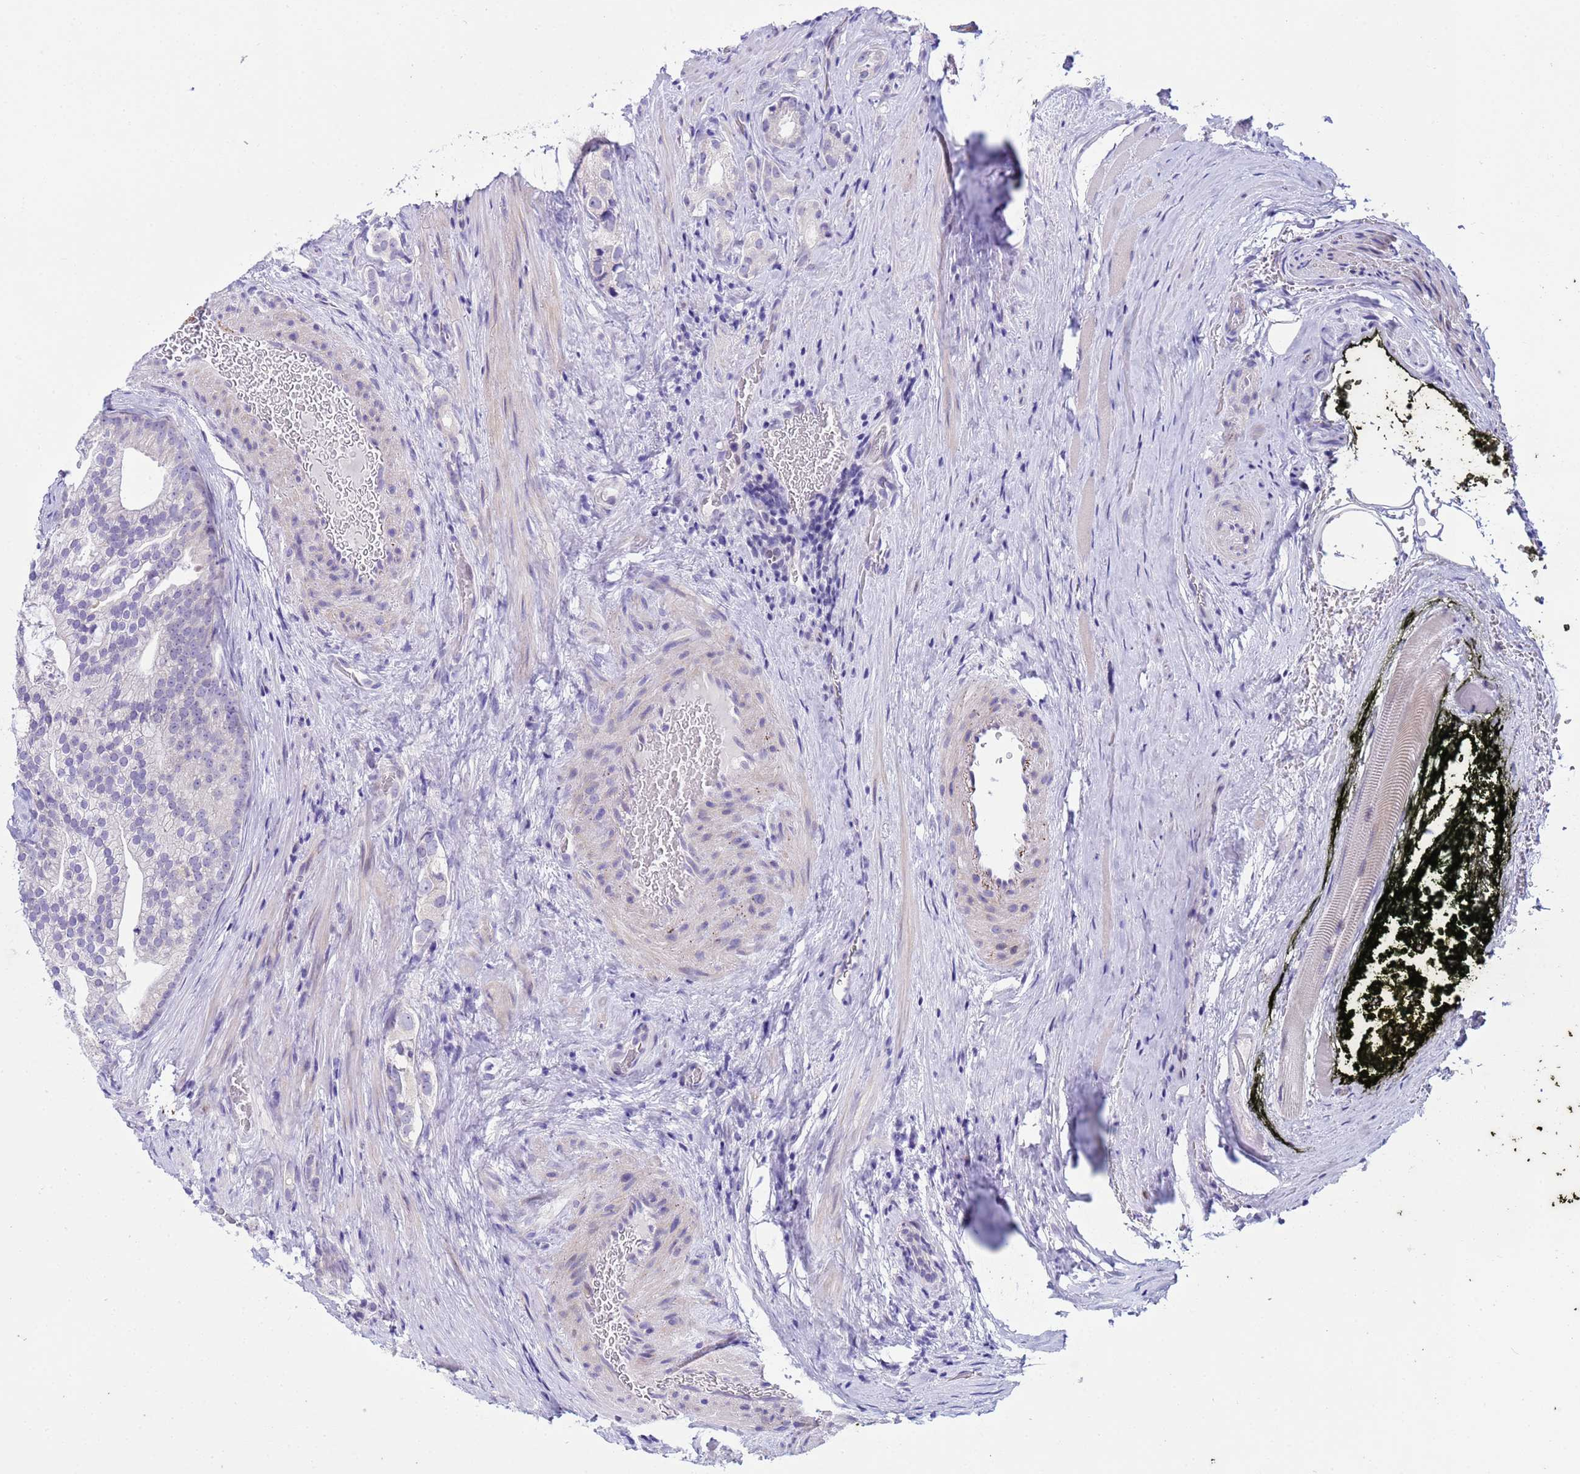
{"staining": {"intensity": "negative", "quantity": "none", "location": "none"}, "tissue": "prostate cancer", "cell_type": "Tumor cells", "image_type": "cancer", "snomed": [{"axis": "morphology", "description": "Adenocarcinoma, Low grade"}, {"axis": "topography", "description": "Prostate"}], "caption": "Protein analysis of prostate cancer demonstrates no significant staining in tumor cells.", "gene": "IGSF11", "patient": {"sex": "male", "age": 71}}